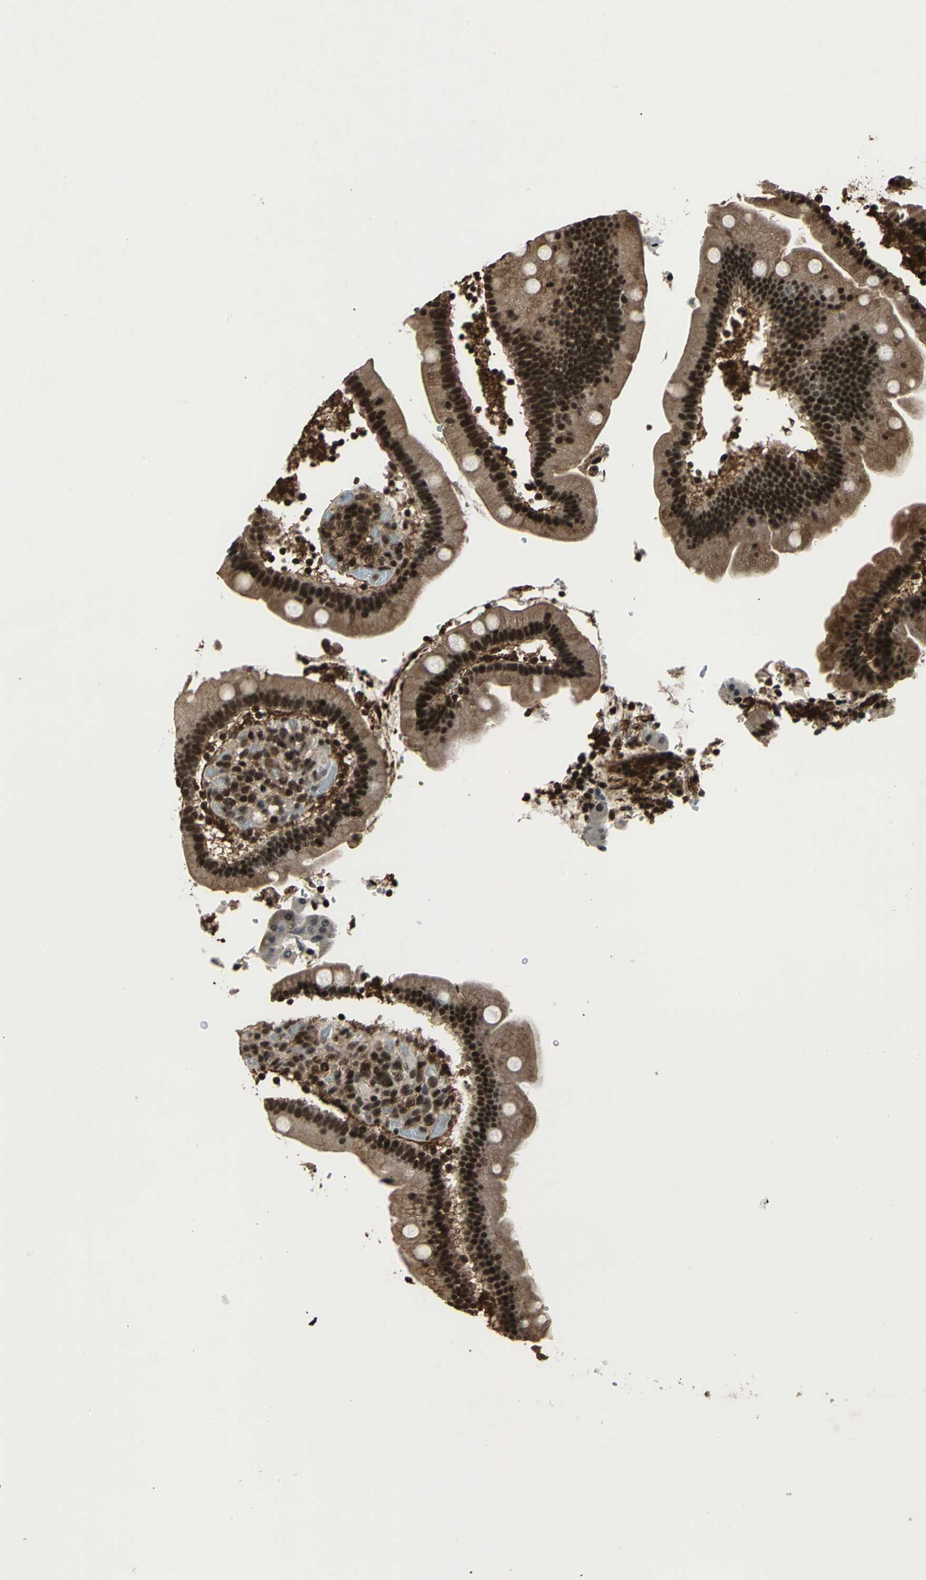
{"staining": {"intensity": "moderate", "quantity": ">75%", "location": "cytoplasmic/membranous,nuclear"}, "tissue": "duodenum", "cell_type": "Glandular cells", "image_type": "normal", "snomed": [{"axis": "morphology", "description": "Normal tissue, NOS"}, {"axis": "topography", "description": "Duodenum"}], "caption": "This is a histology image of IHC staining of unremarkable duodenum, which shows moderate staining in the cytoplasmic/membranous,nuclear of glandular cells.", "gene": "NR2C2", "patient": {"sex": "male", "age": 66}}